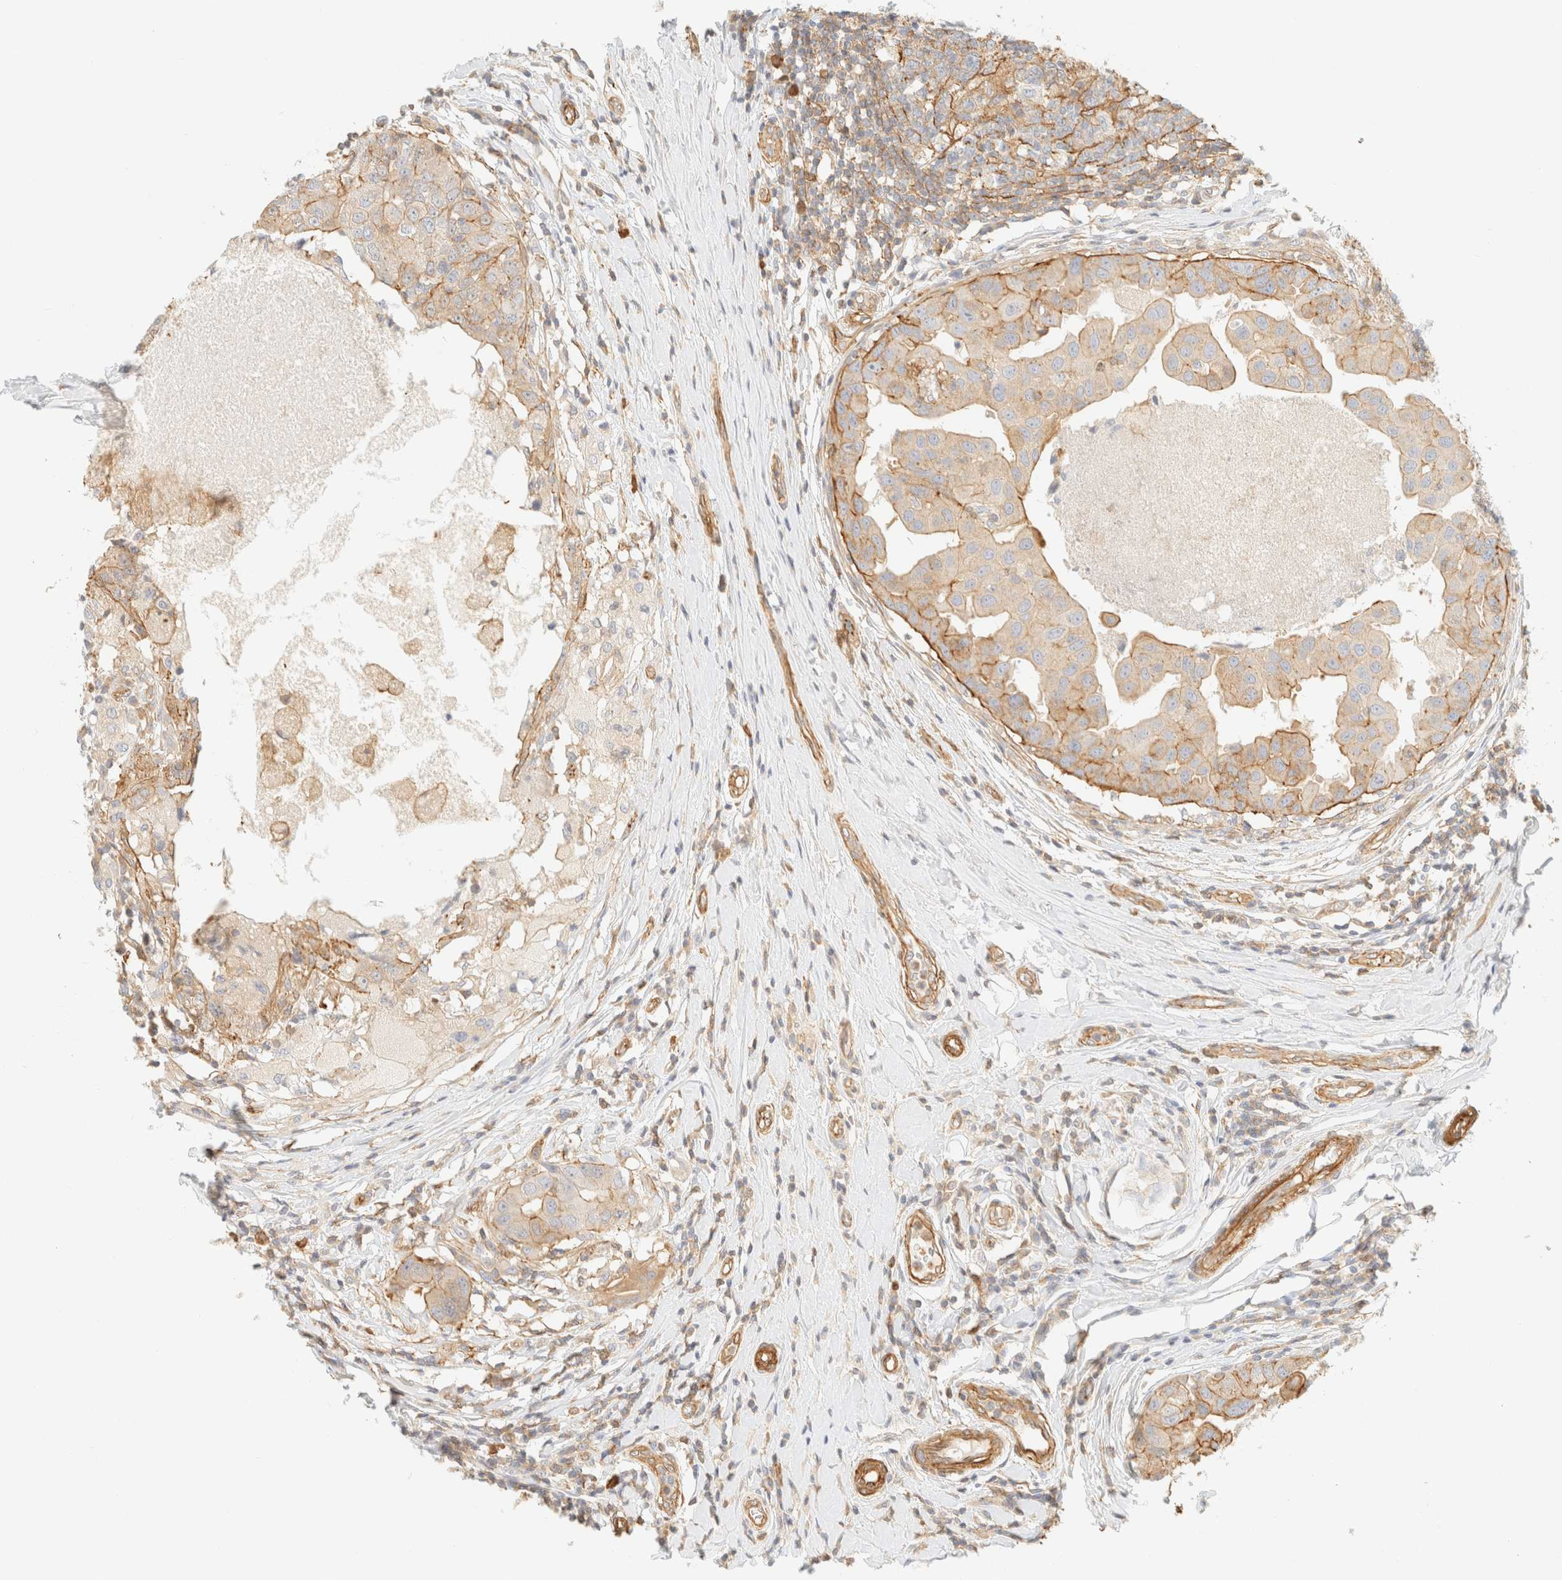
{"staining": {"intensity": "moderate", "quantity": "<25%", "location": "cytoplasmic/membranous"}, "tissue": "breast cancer", "cell_type": "Tumor cells", "image_type": "cancer", "snomed": [{"axis": "morphology", "description": "Duct carcinoma"}, {"axis": "topography", "description": "Breast"}], "caption": "Moderate cytoplasmic/membranous expression is identified in approximately <25% of tumor cells in infiltrating ductal carcinoma (breast).", "gene": "OTOP2", "patient": {"sex": "female", "age": 27}}